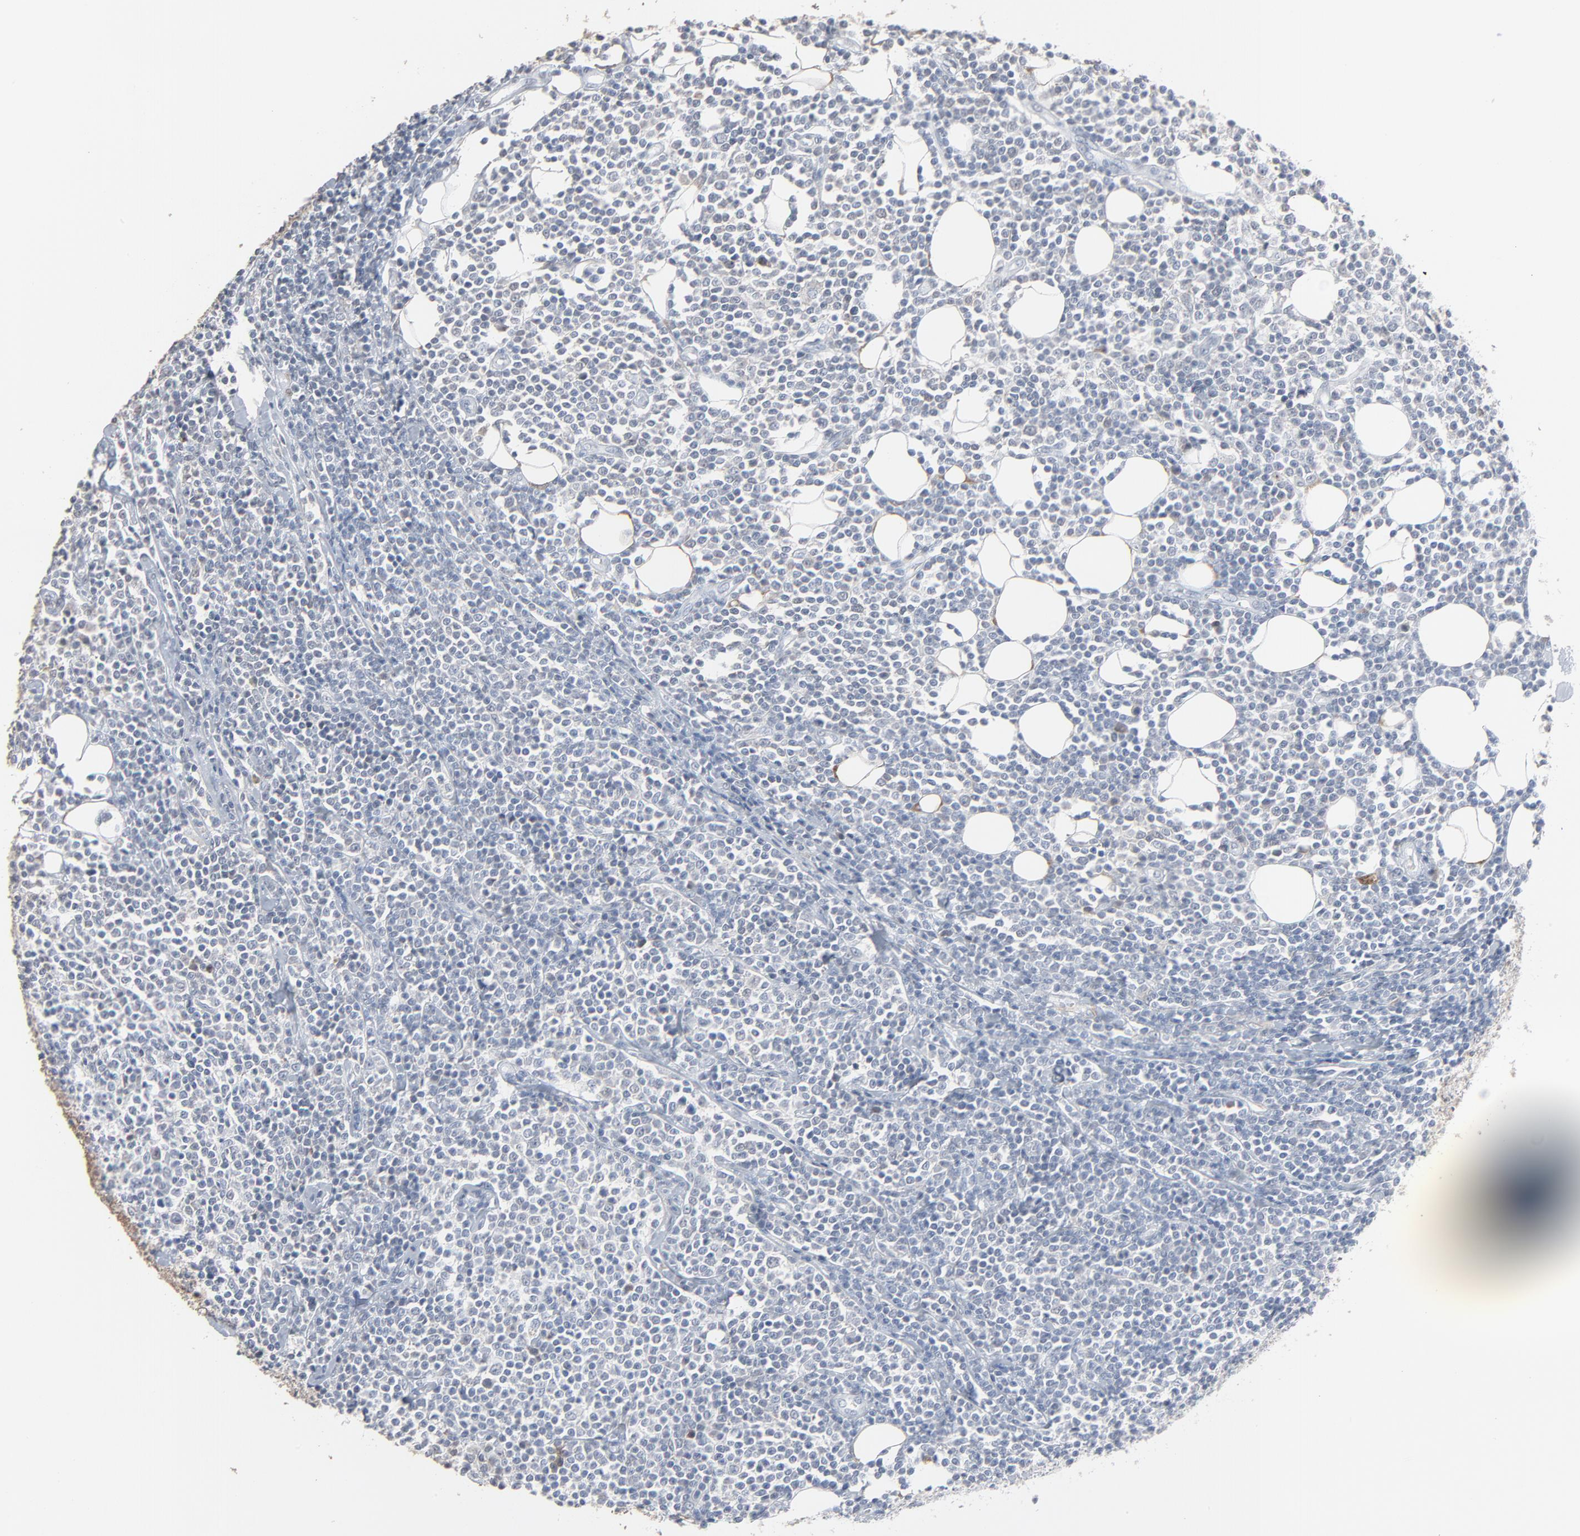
{"staining": {"intensity": "weak", "quantity": "<25%", "location": "cytoplasmic/membranous"}, "tissue": "lymphoma", "cell_type": "Tumor cells", "image_type": "cancer", "snomed": [{"axis": "morphology", "description": "Malignant lymphoma, non-Hodgkin's type, Low grade"}, {"axis": "topography", "description": "Soft tissue"}], "caption": "Immunohistochemistry of malignant lymphoma, non-Hodgkin's type (low-grade) reveals no expression in tumor cells.", "gene": "PHGDH", "patient": {"sex": "male", "age": 92}}